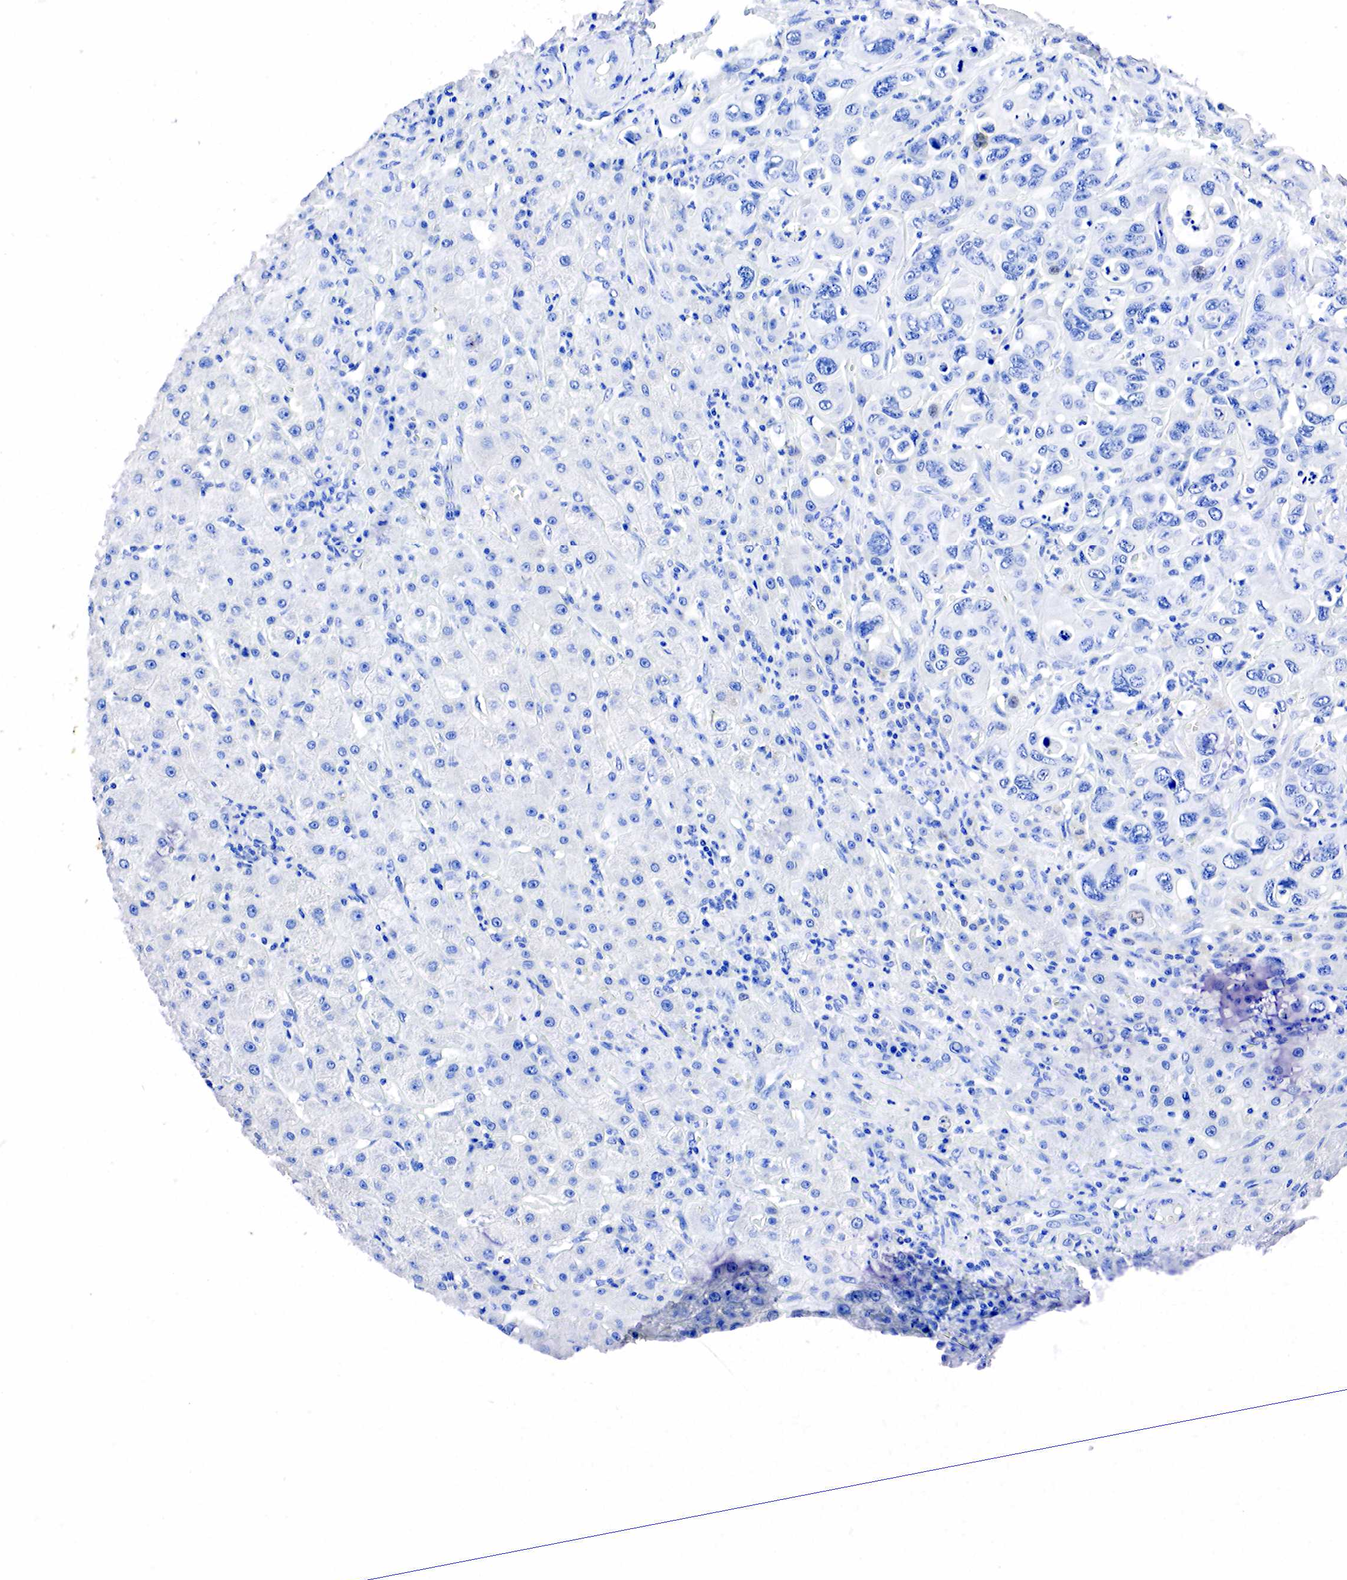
{"staining": {"intensity": "negative", "quantity": "none", "location": "none"}, "tissue": "liver", "cell_type": "Cholangiocytes", "image_type": "normal", "snomed": [{"axis": "morphology", "description": "Normal tissue, NOS"}, {"axis": "topography", "description": "Liver"}], "caption": "A high-resolution image shows IHC staining of normal liver, which displays no significant expression in cholangiocytes.", "gene": "SST", "patient": {"sex": "female", "age": 79}}